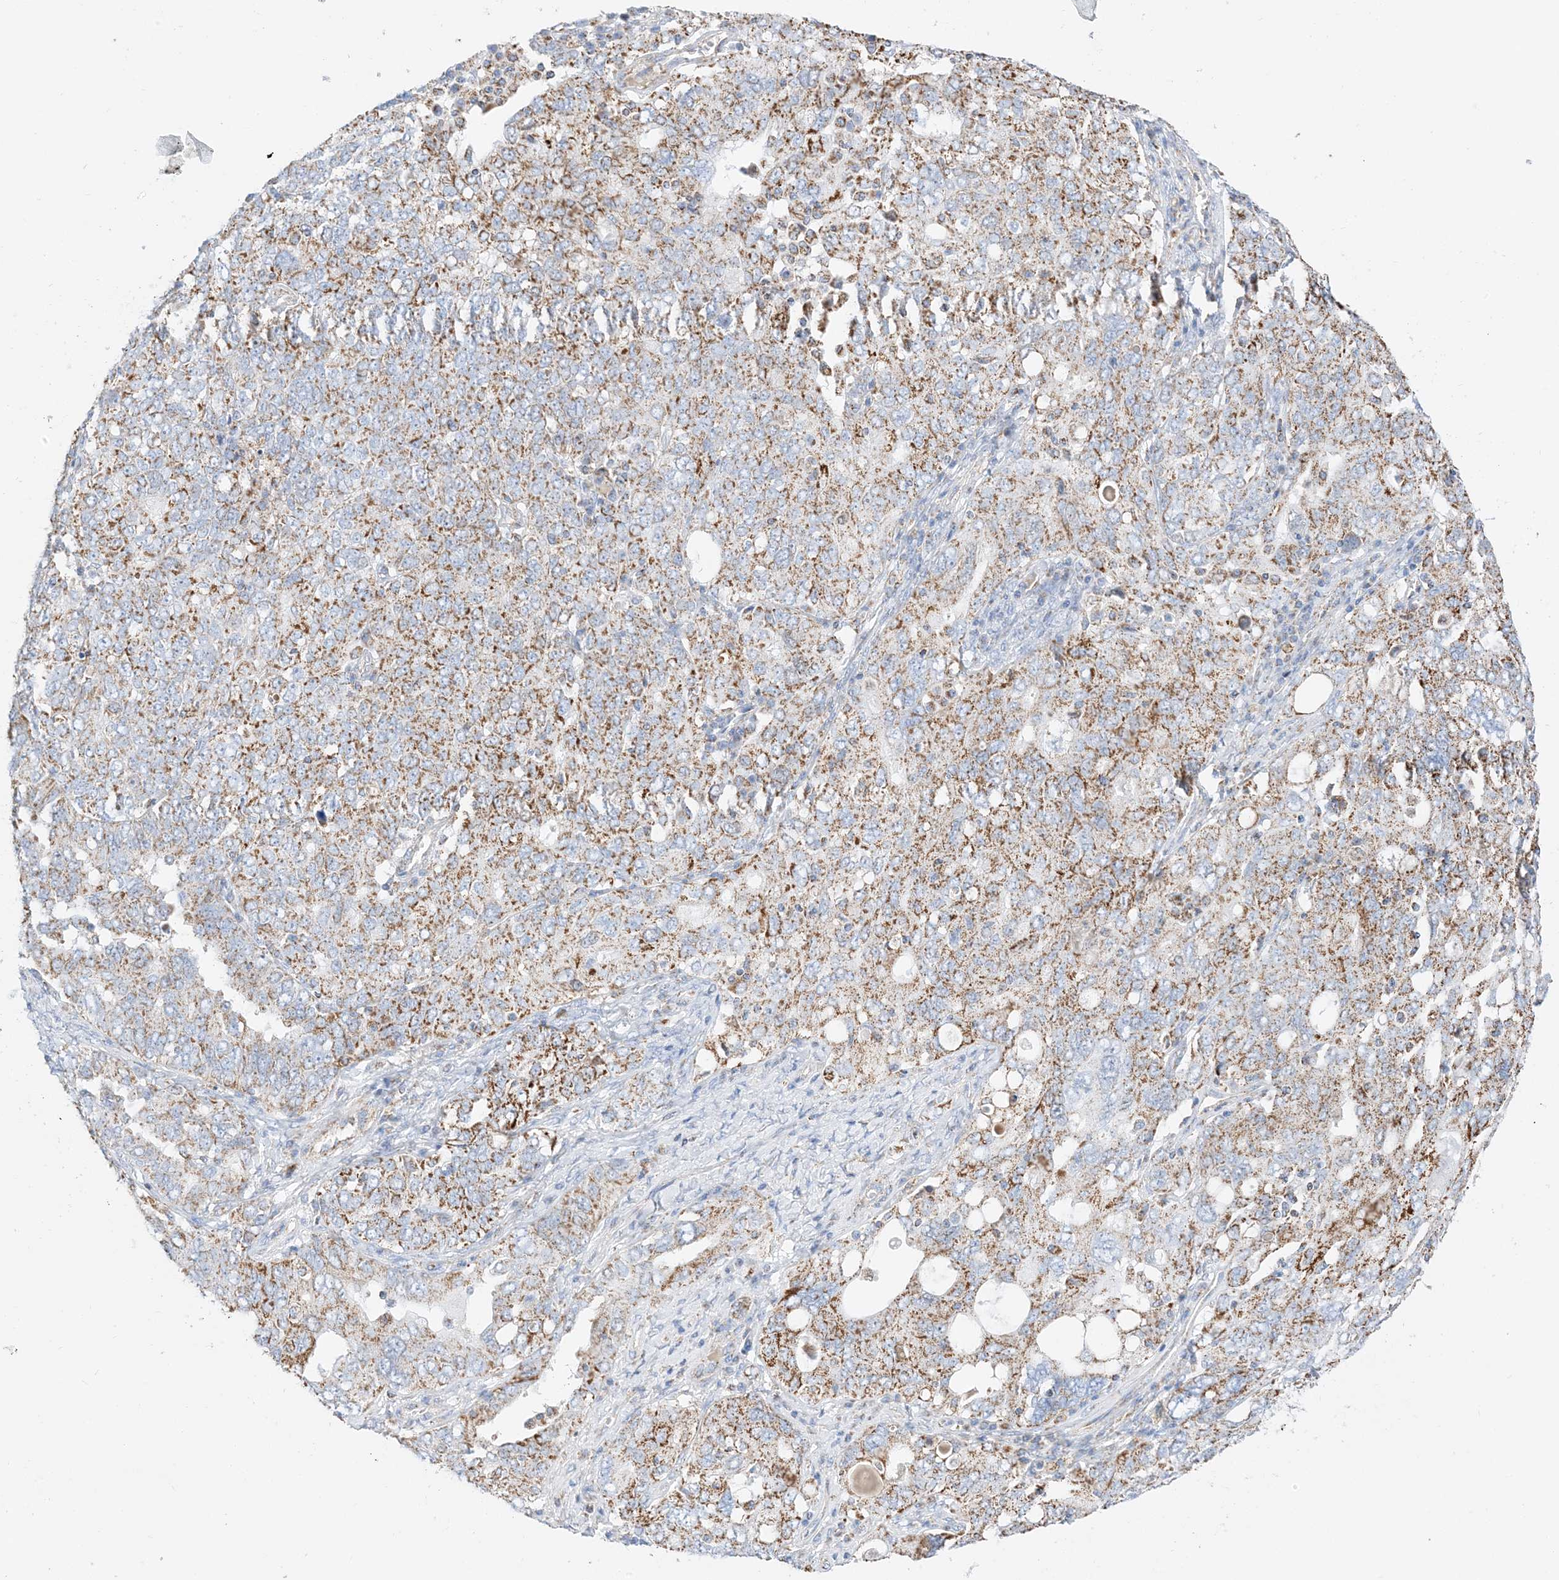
{"staining": {"intensity": "strong", "quantity": "25%-75%", "location": "cytoplasmic/membranous"}, "tissue": "ovarian cancer", "cell_type": "Tumor cells", "image_type": "cancer", "snomed": [{"axis": "morphology", "description": "Carcinoma, endometroid"}, {"axis": "topography", "description": "Ovary"}], "caption": "Immunohistochemical staining of endometroid carcinoma (ovarian) shows high levels of strong cytoplasmic/membranous positivity in about 25%-75% of tumor cells. The protein of interest is shown in brown color, while the nuclei are stained blue.", "gene": "CAPN13", "patient": {"sex": "female", "age": 62}}